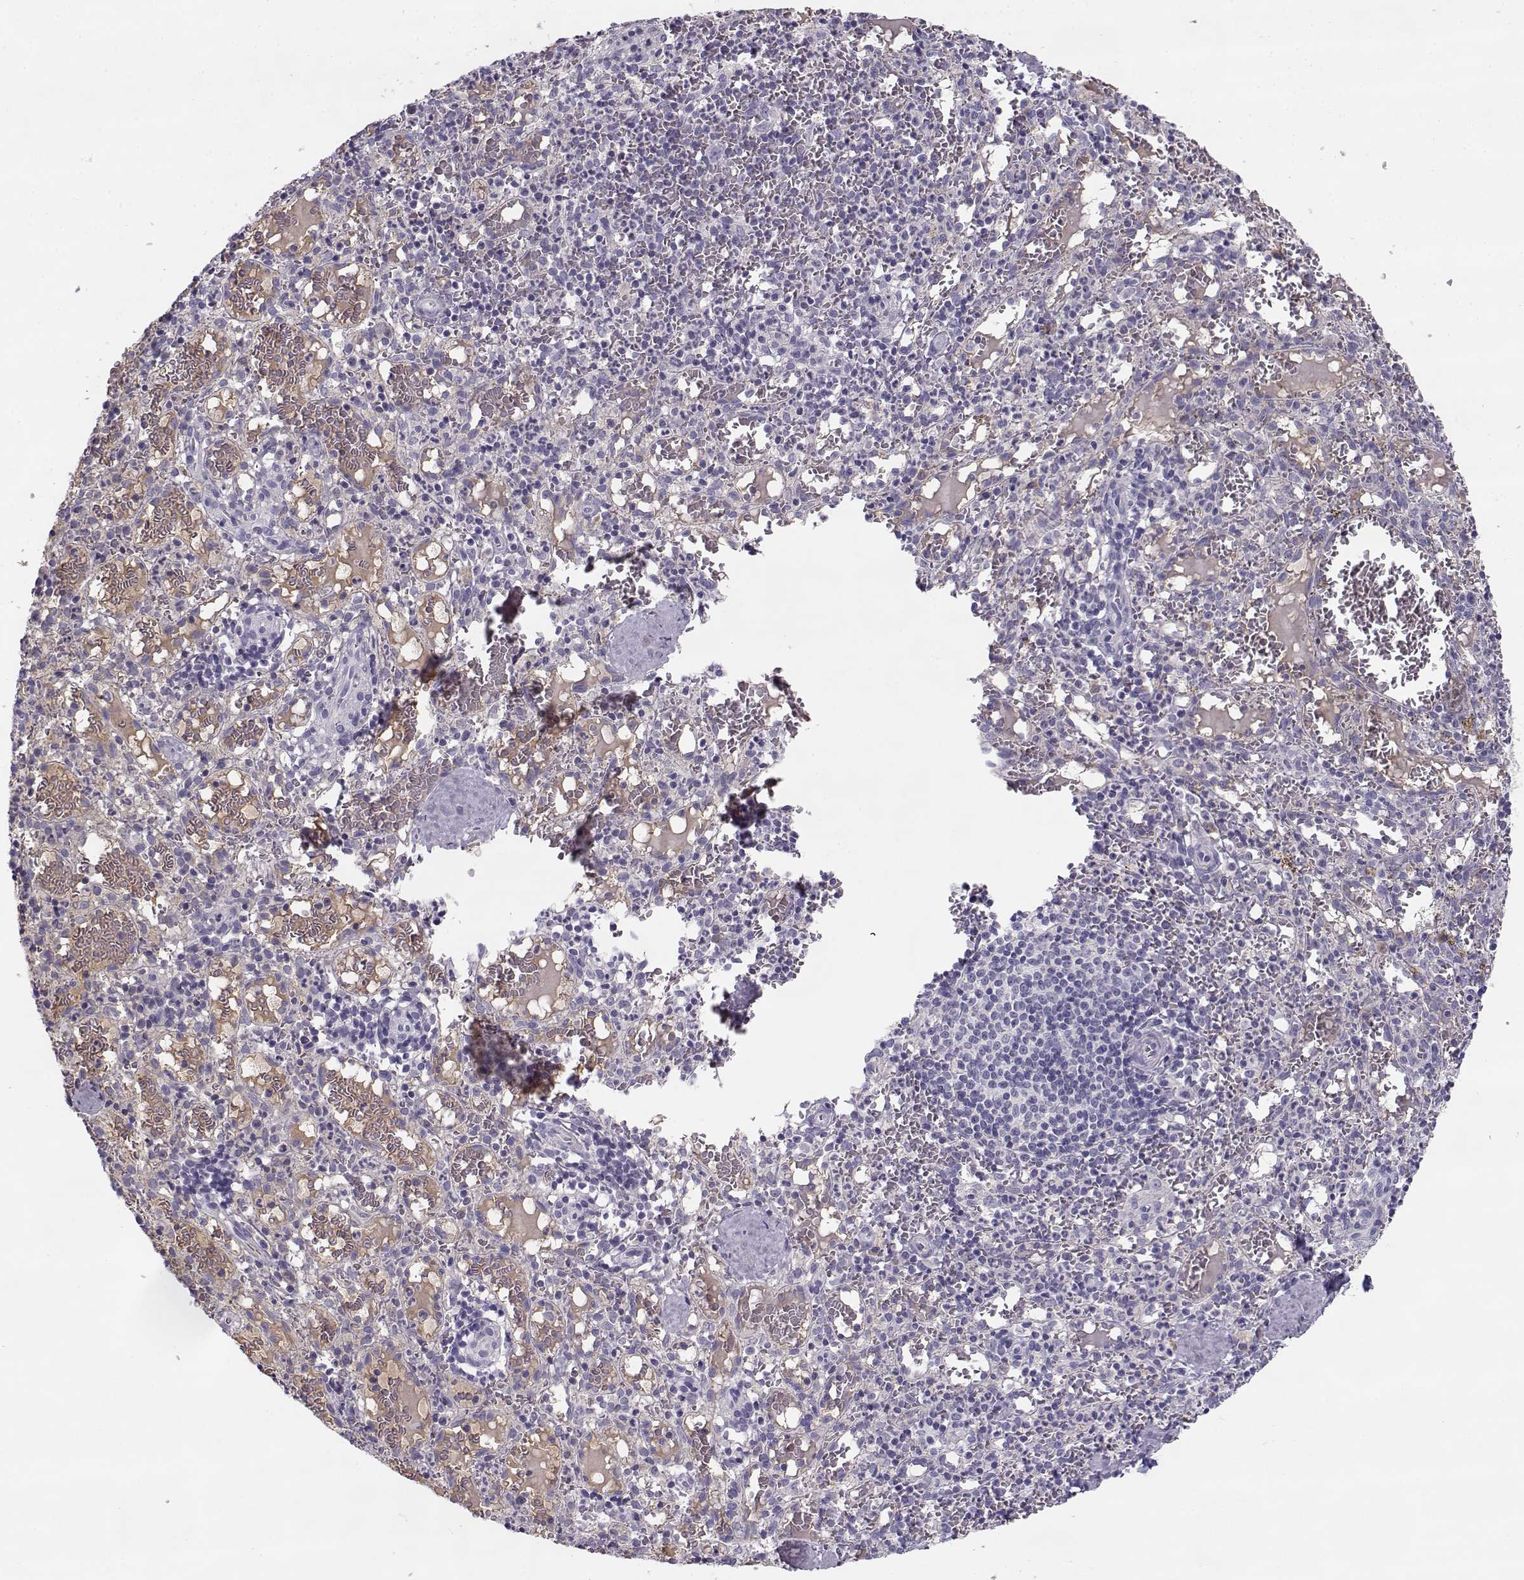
{"staining": {"intensity": "negative", "quantity": "none", "location": "none"}, "tissue": "spleen", "cell_type": "Cells in red pulp", "image_type": "normal", "snomed": [{"axis": "morphology", "description": "Normal tissue, NOS"}, {"axis": "topography", "description": "Spleen"}], "caption": "Benign spleen was stained to show a protein in brown. There is no significant positivity in cells in red pulp. (DAB immunohistochemistry with hematoxylin counter stain).", "gene": "SLCO6A1", "patient": {"sex": "male", "age": 11}}